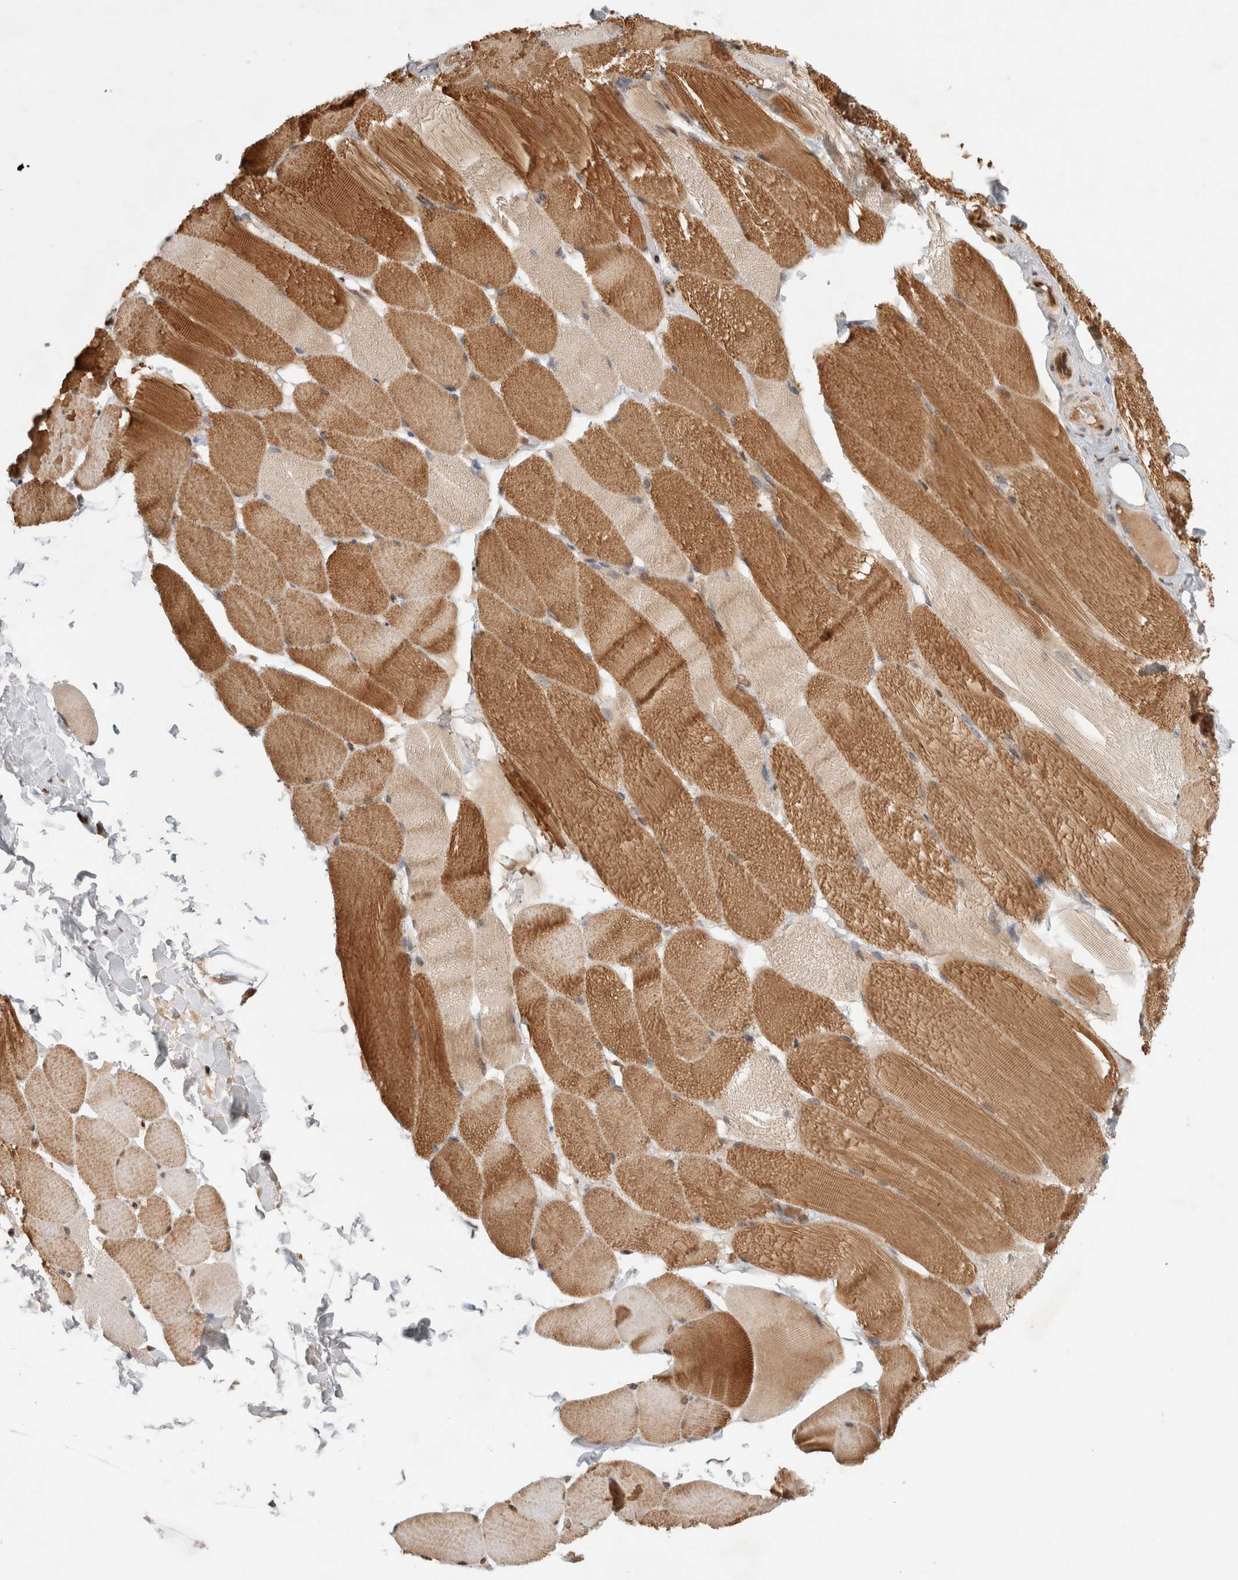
{"staining": {"intensity": "moderate", "quantity": "25%-75%", "location": "cytoplasmic/membranous"}, "tissue": "skeletal muscle", "cell_type": "Myocytes", "image_type": "normal", "snomed": [{"axis": "morphology", "description": "Normal tissue, NOS"}, {"axis": "topography", "description": "Skin"}, {"axis": "topography", "description": "Skeletal muscle"}], "caption": "Immunohistochemical staining of normal human skeletal muscle demonstrates medium levels of moderate cytoplasmic/membranous staining in approximately 25%-75% of myocytes. (Stains: DAB (3,3'-diaminobenzidine) in brown, nuclei in blue, Microscopy: brightfield microscopy at high magnification).", "gene": "OTUD6B", "patient": {"sex": "male", "age": 83}}